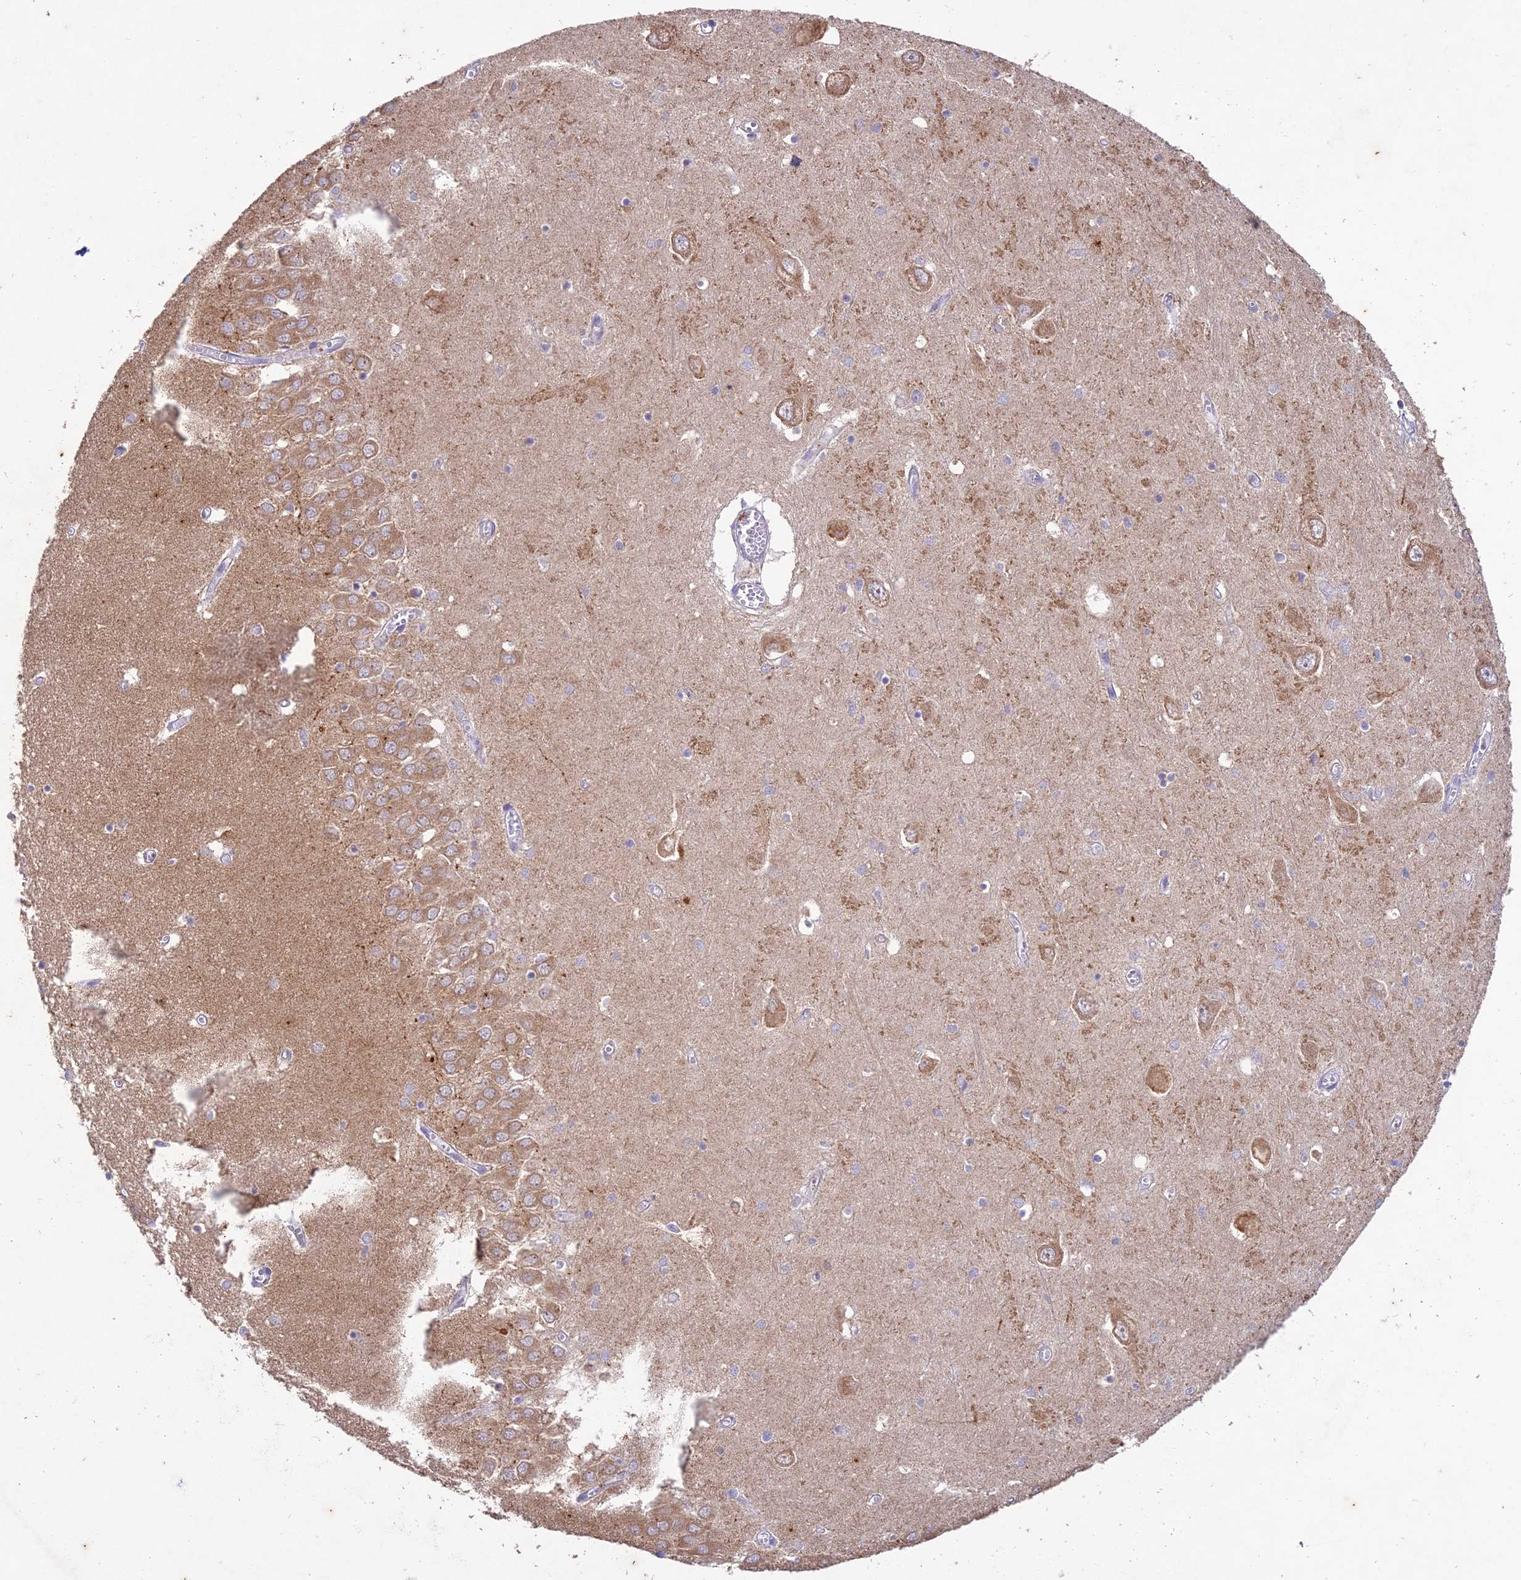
{"staining": {"intensity": "moderate", "quantity": "<25%", "location": "cytoplasmic/membranous"}, "tissue": "hippocampus", "cell_type": "Glial cells", "image_type": "normal", "snomed": [{"axis": "morphology", "description": "Normal tissue, NOS"}, {"axis": "topography", "description": "Hippocampus"}], "caption": "An image of hippocampus stained for a protein exhibits moderate cytoplasmic/membranous brown staining in glial cells.", "gene": "NXNL2", "patient": {"sex": "male", "age": 70}}